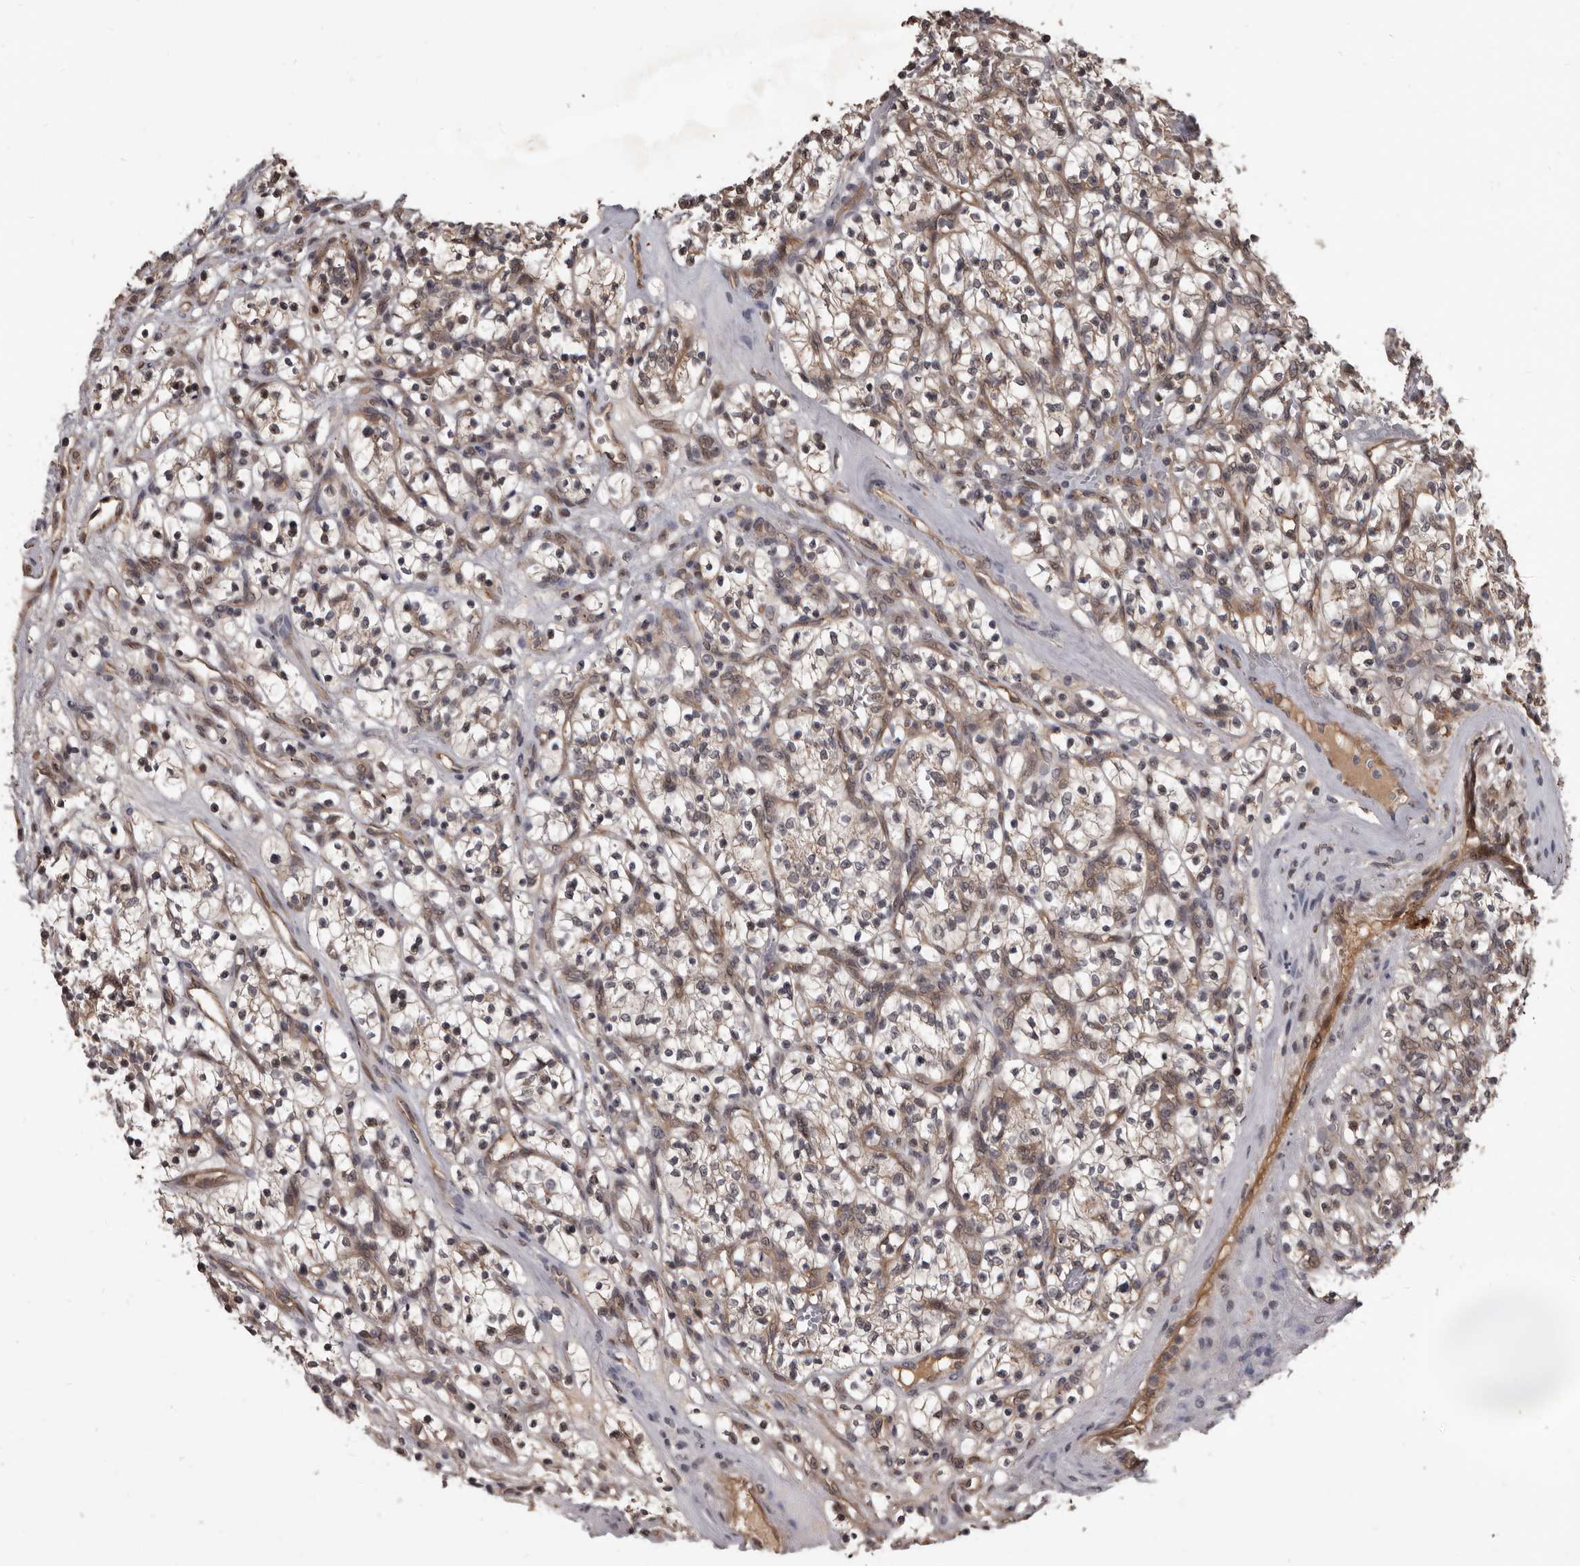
{"staining": {"intensity": "weak", "quantity": ">75%", "location": "cytoplasmic/membranous"}, "tissue": "renal cancer", "cell_type": "Tumor cells", "image_type": "cancer", "snomed": [{"axis": "morphology", "description": "Adenocarcinoma, NOS"}, {"axis": "topography", "description": "Kidney"}], "caption": "IHC of human renal adenocarcinoma displays low levels of weak cytoplasmic/membranous positivity in about >75% of tumor cells. The protein of interest is shown in brown color, while the nuclei are stained blue.", "gene": "AHR", "patient": {"sex": "female", "age": 57}}